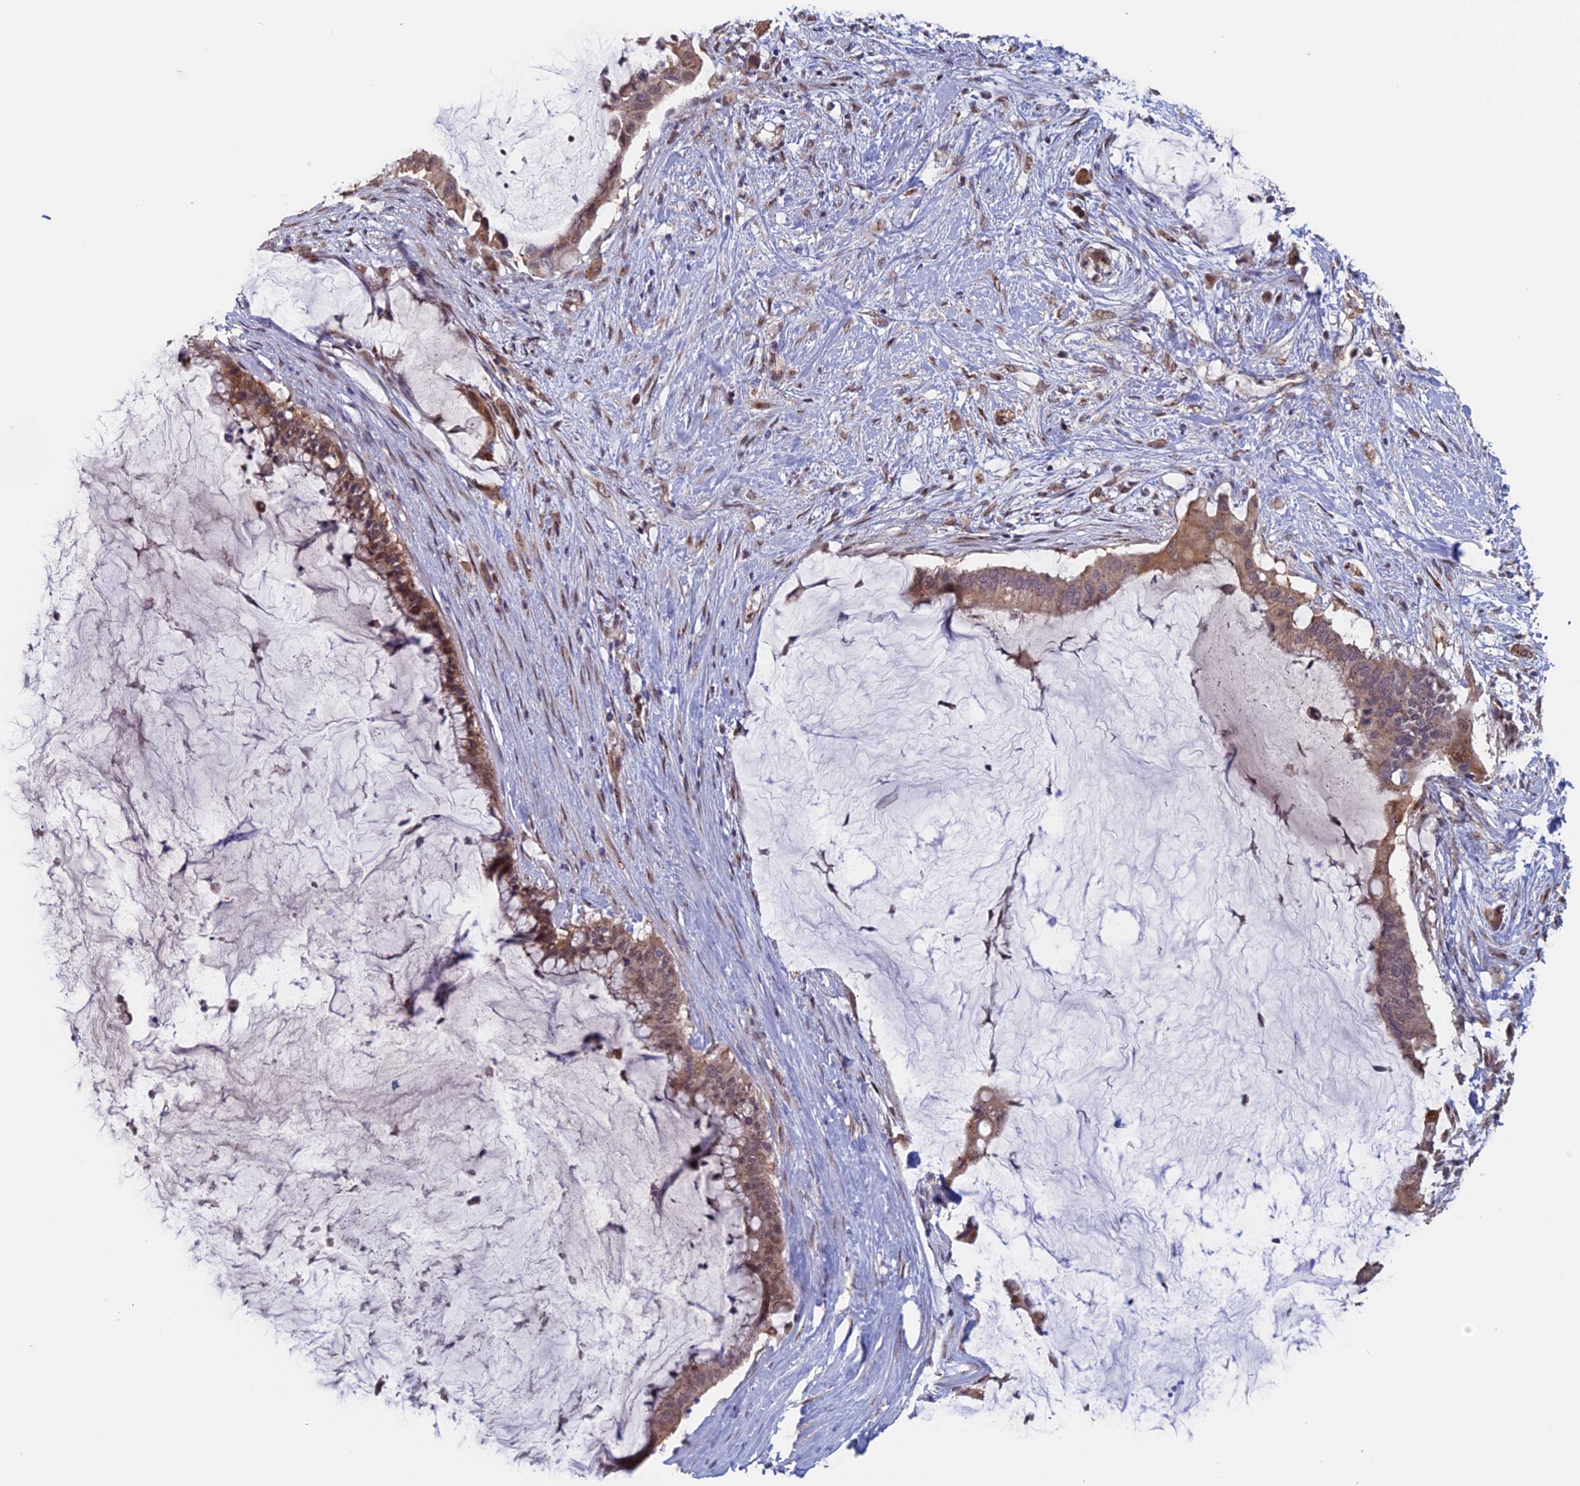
{"staining": {"intensity": "moderate", "quantity": ">75%", "location": "cytoplasmic/membranous,nuclear"}, "tissue": "pancreatic cancer", "cell_type": "Tumor cells", "image_type": "cancer", "snomed": [{"axis": "morphology", "description": "Adenocarcinoma, NOS"}, {"axis": "topography", "description": "Pancreas"}], "caption": "A medium amount of moderate cytoplasmic/membranous and nuclear expression is identified in approximately >75% of tumor cells in pancreatic adenocarcinoma tissue. (brown staining indicates protein expression, while blue staining denotes nuclei).", "gene": "PIGQ", "patient": {"sex": "male", "age": 41}}